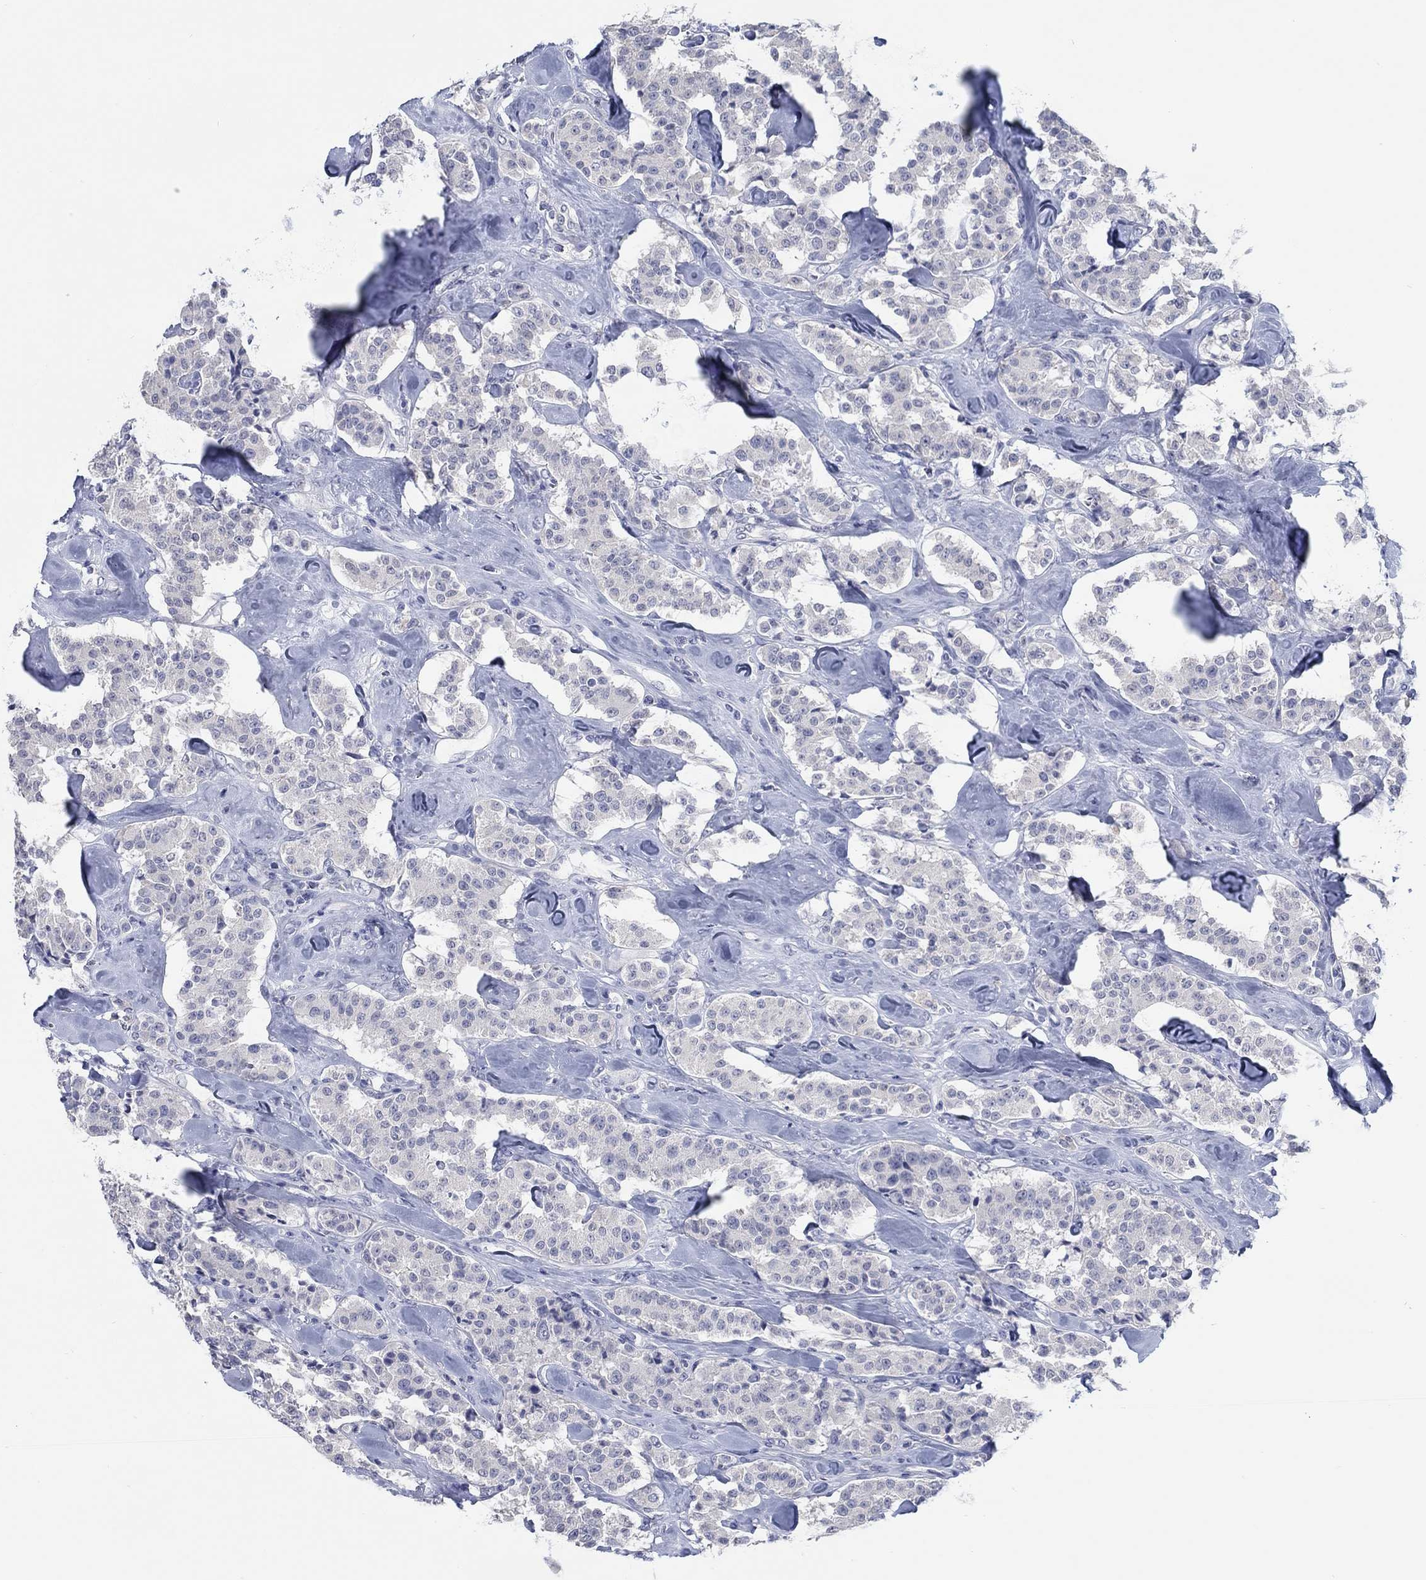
{"staining": {"intensity": "negative", "quantity": "none", "location": "none"}, "tissue": "carcinoid", "cell_type": "Tumor cells", "image_type": "cancer", "snomed": [{"axis": "morphology", "description": "Carcinoid, malignant, NOS"}, {"axis": "topography", "description": "Pancreas"}], "caption": "Tumor cells are negative for brown protein staining in carcinoid.", "gene": "ATP6V1G2", "patient": {"sex": "male", "age": 41}}